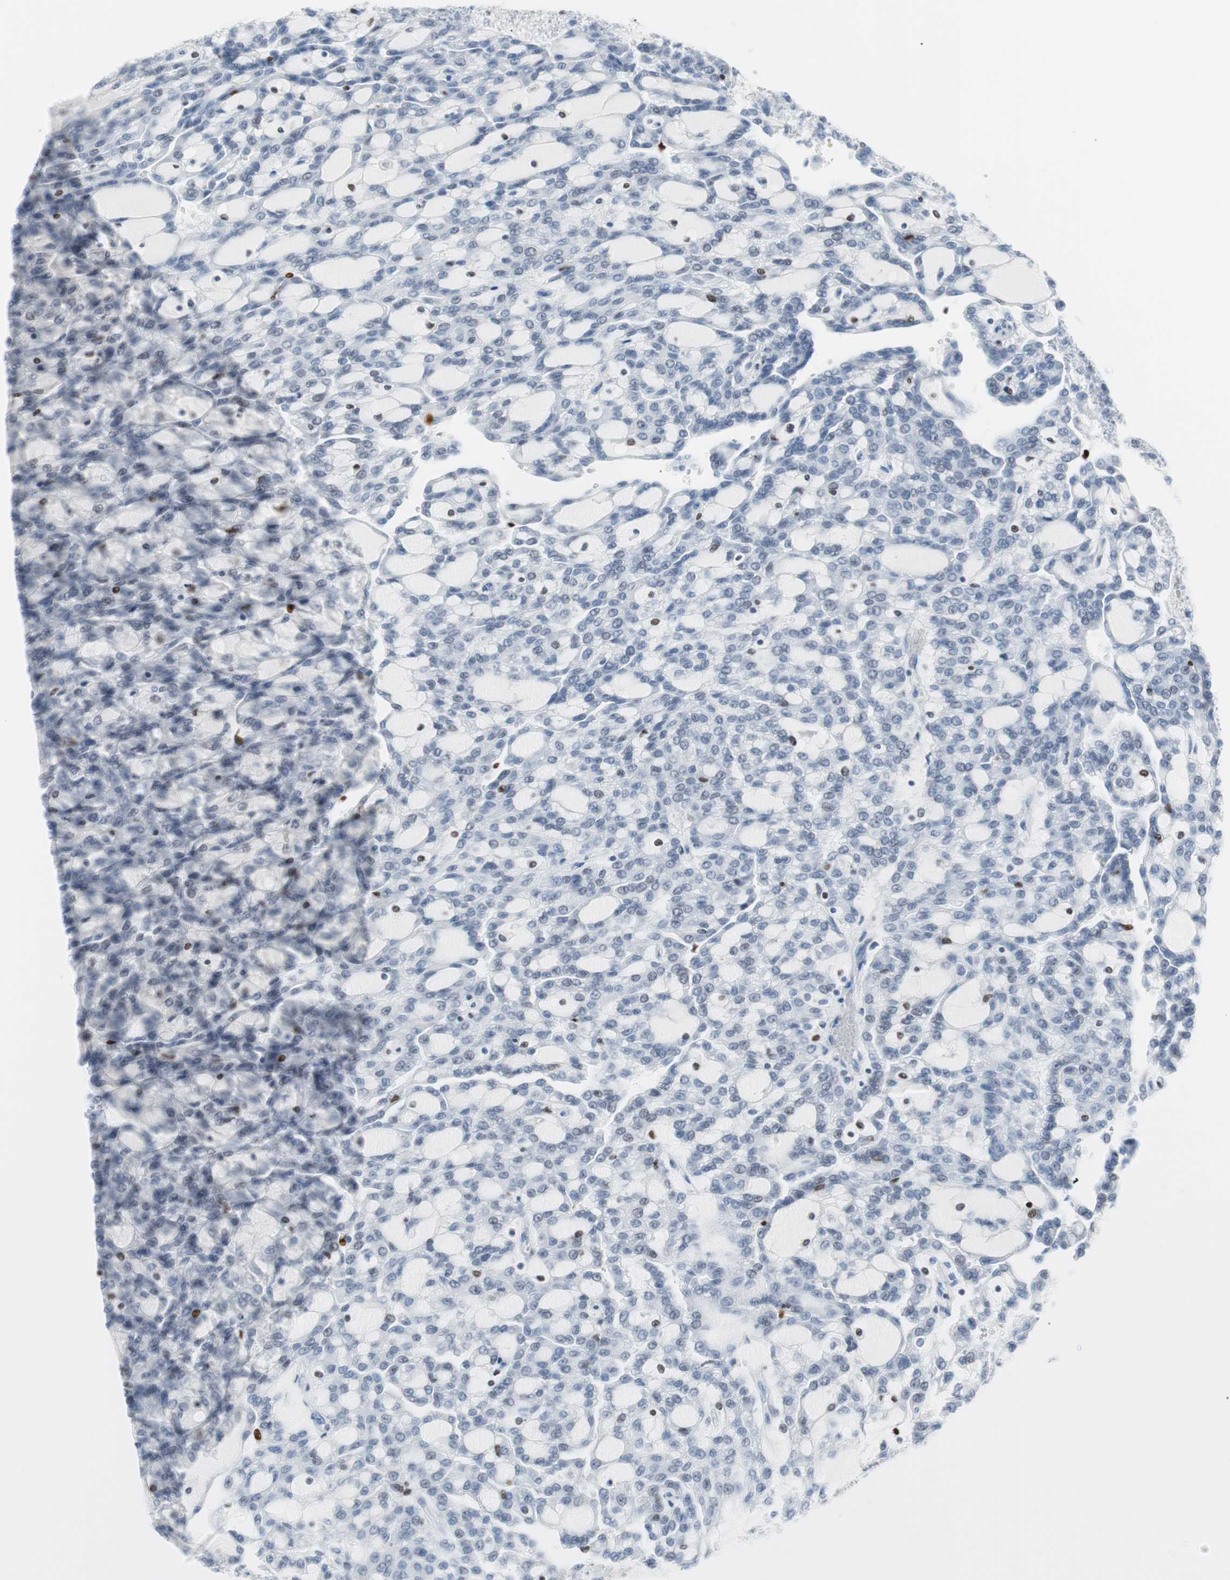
{"staining": {"intensity": "negative", "quantity": "none", "location": "none"}, "tissue": "renal cancer", "cell_type": "Tumor cells", "image_type": "cancer", "snomed": [{"axis": "morphology", "description": "Adenocarcinoma, NOS"}, {"axis": "topography", "description": "Kidney"}], "caption": "There is no significant positivity in tumor cells of adenocarcinoma (renal). (DAB (3,3'-diaminobenzidine) immunohistochemistry (IHC) with hematoxylin counter stain).", "gene": "CEBPB", "patient": {"sex": "male", "age": 63}}